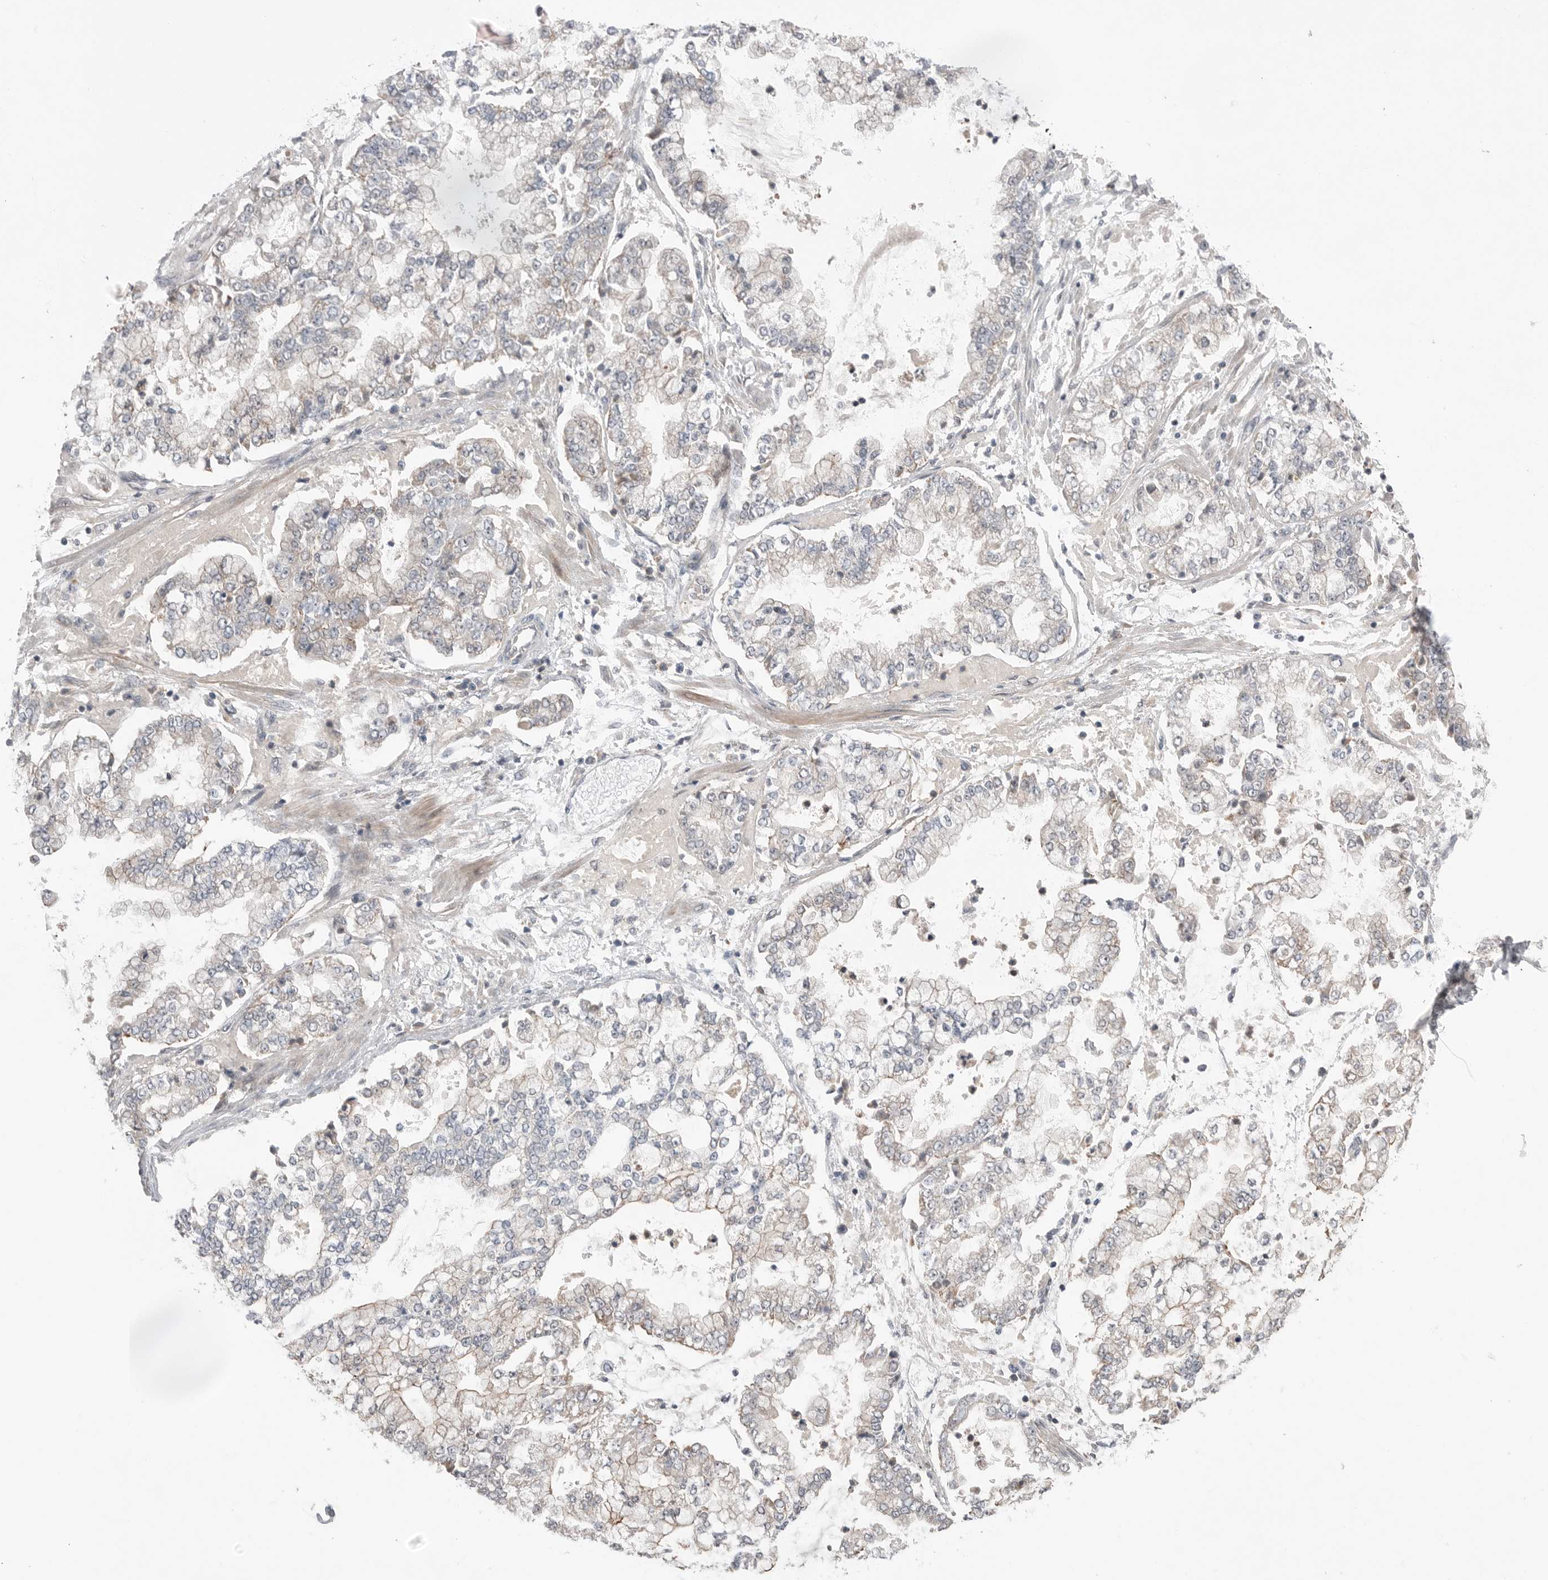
{"staining": {"intensity": "weak", "quantity": "<25%", "location": "cytoplasmic/membranous"}, "tissue": "stomach cancer", "cell_type": "Tumor cells", "image_type": "cancer", "snomed": [{"axis": "morphology", "description": "Adenocarcinoma, NOS"}, {"axis": "topography", "description": "Stomach"}], "caption": "Immunohistochemistry (IHC) photomicrograph of human stomach cancer stained for a protein (brown), which exhibits no positivity in tumor cells. The staining was performed using DAB (3,3'-diaminobenzidine) to visualize the protein expression in brown, while the nuclei were stained in blue with hematoxylin (Magnification: 20x).", "gene": "NTAQ1", "patient": {"sex": "male", "age": 76}}